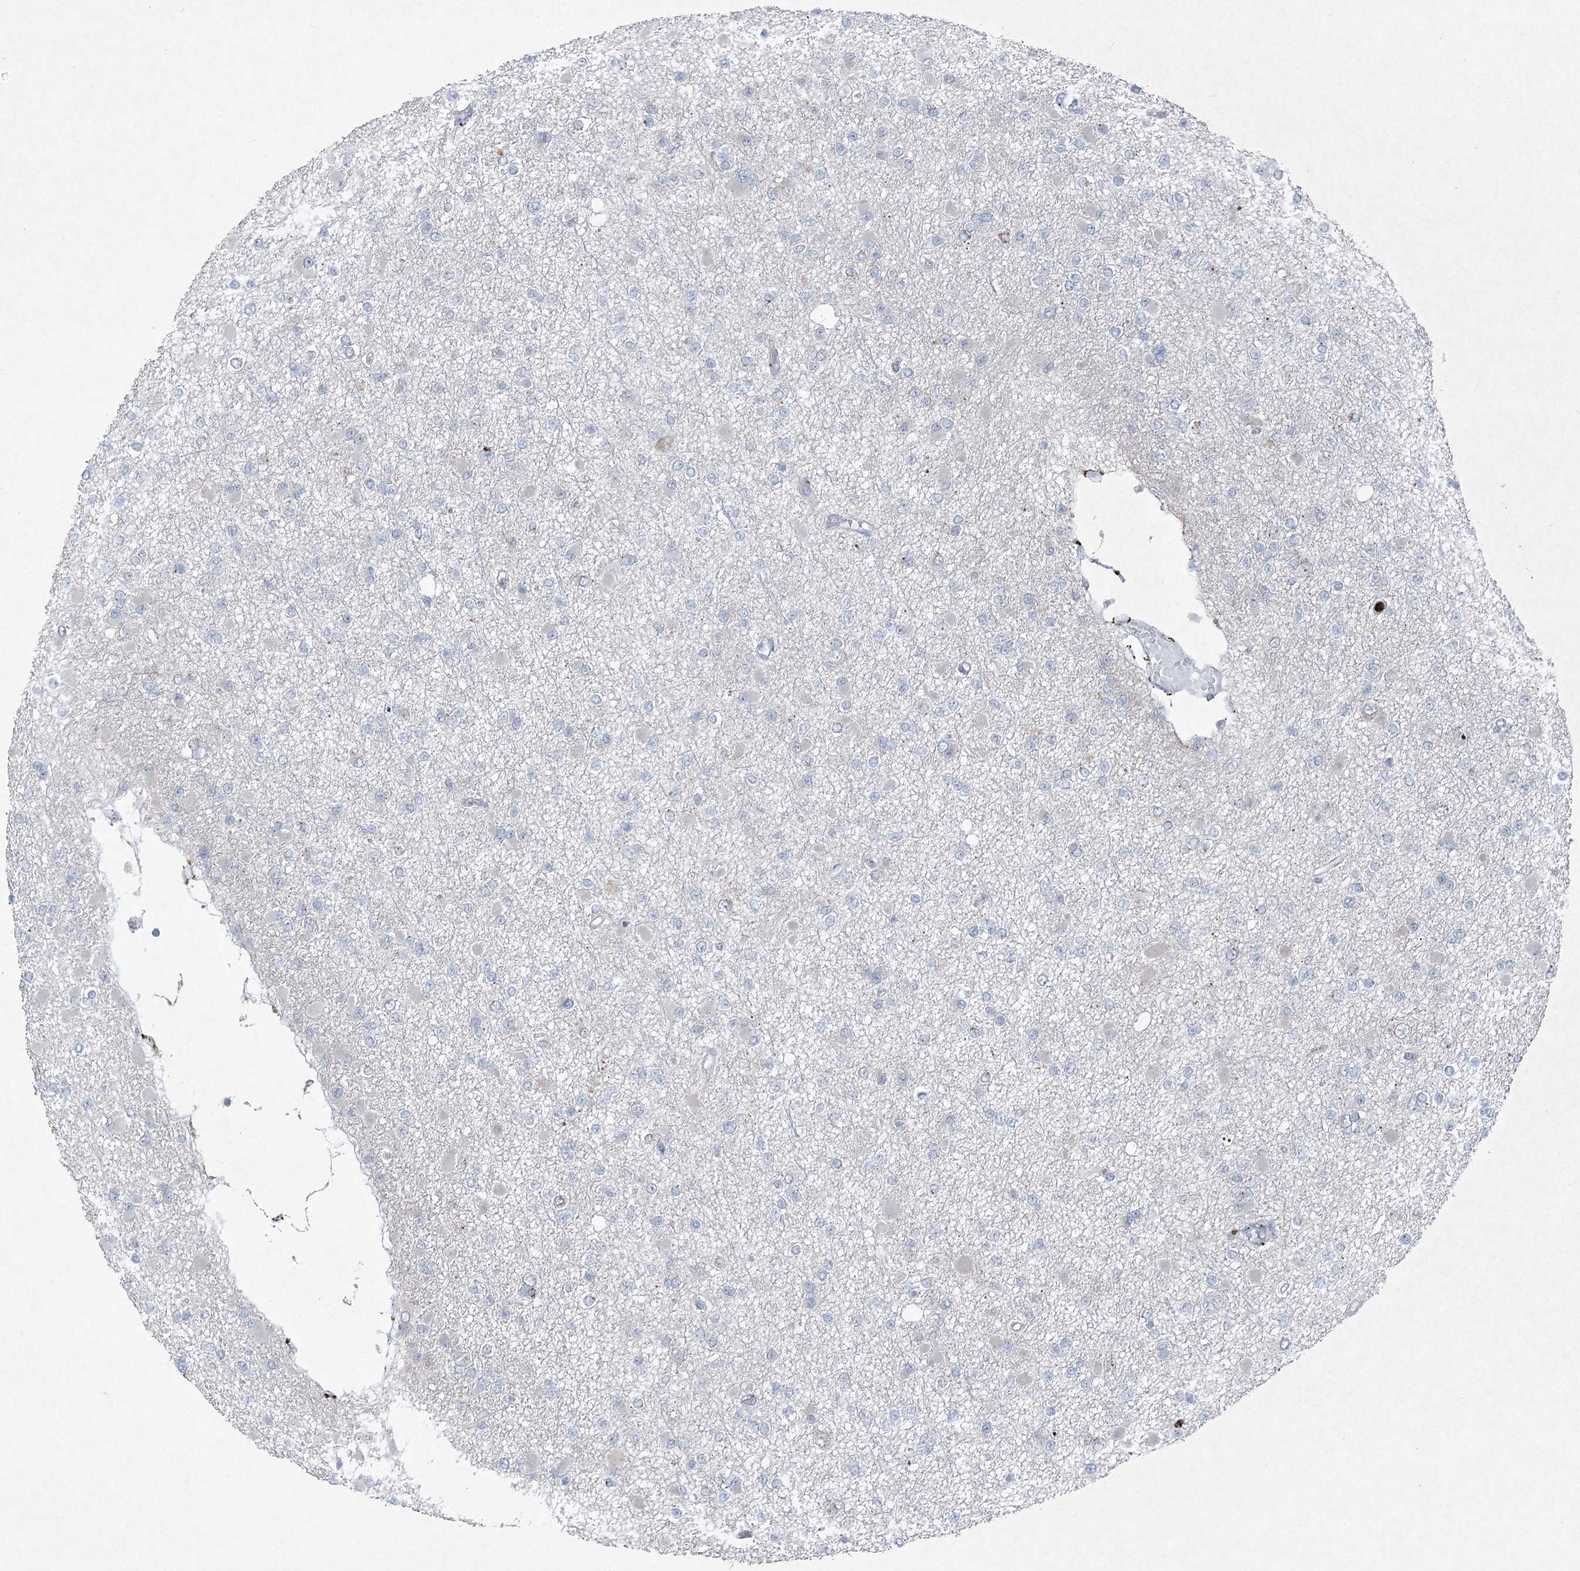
{"staining": {"intensity": "negative", "quantity": "none", "location": "none"}, "tissue": "glioma", "cell_type": "Tumor cells", "image_type": "cancer", "snomed": [{"axis": "morphology", "description": "Glioma, malignant, Low grade"}, {"axis": "topography", "description": "Brain"}], "caption": "An IHC histopathology image of low-grade glioma (malignant) is shown. There is no staining in tumor cells of low-grade glioma (malignant).", "gene": "PLA2G12A", "patient": {"sex": "female", "age": 22}}